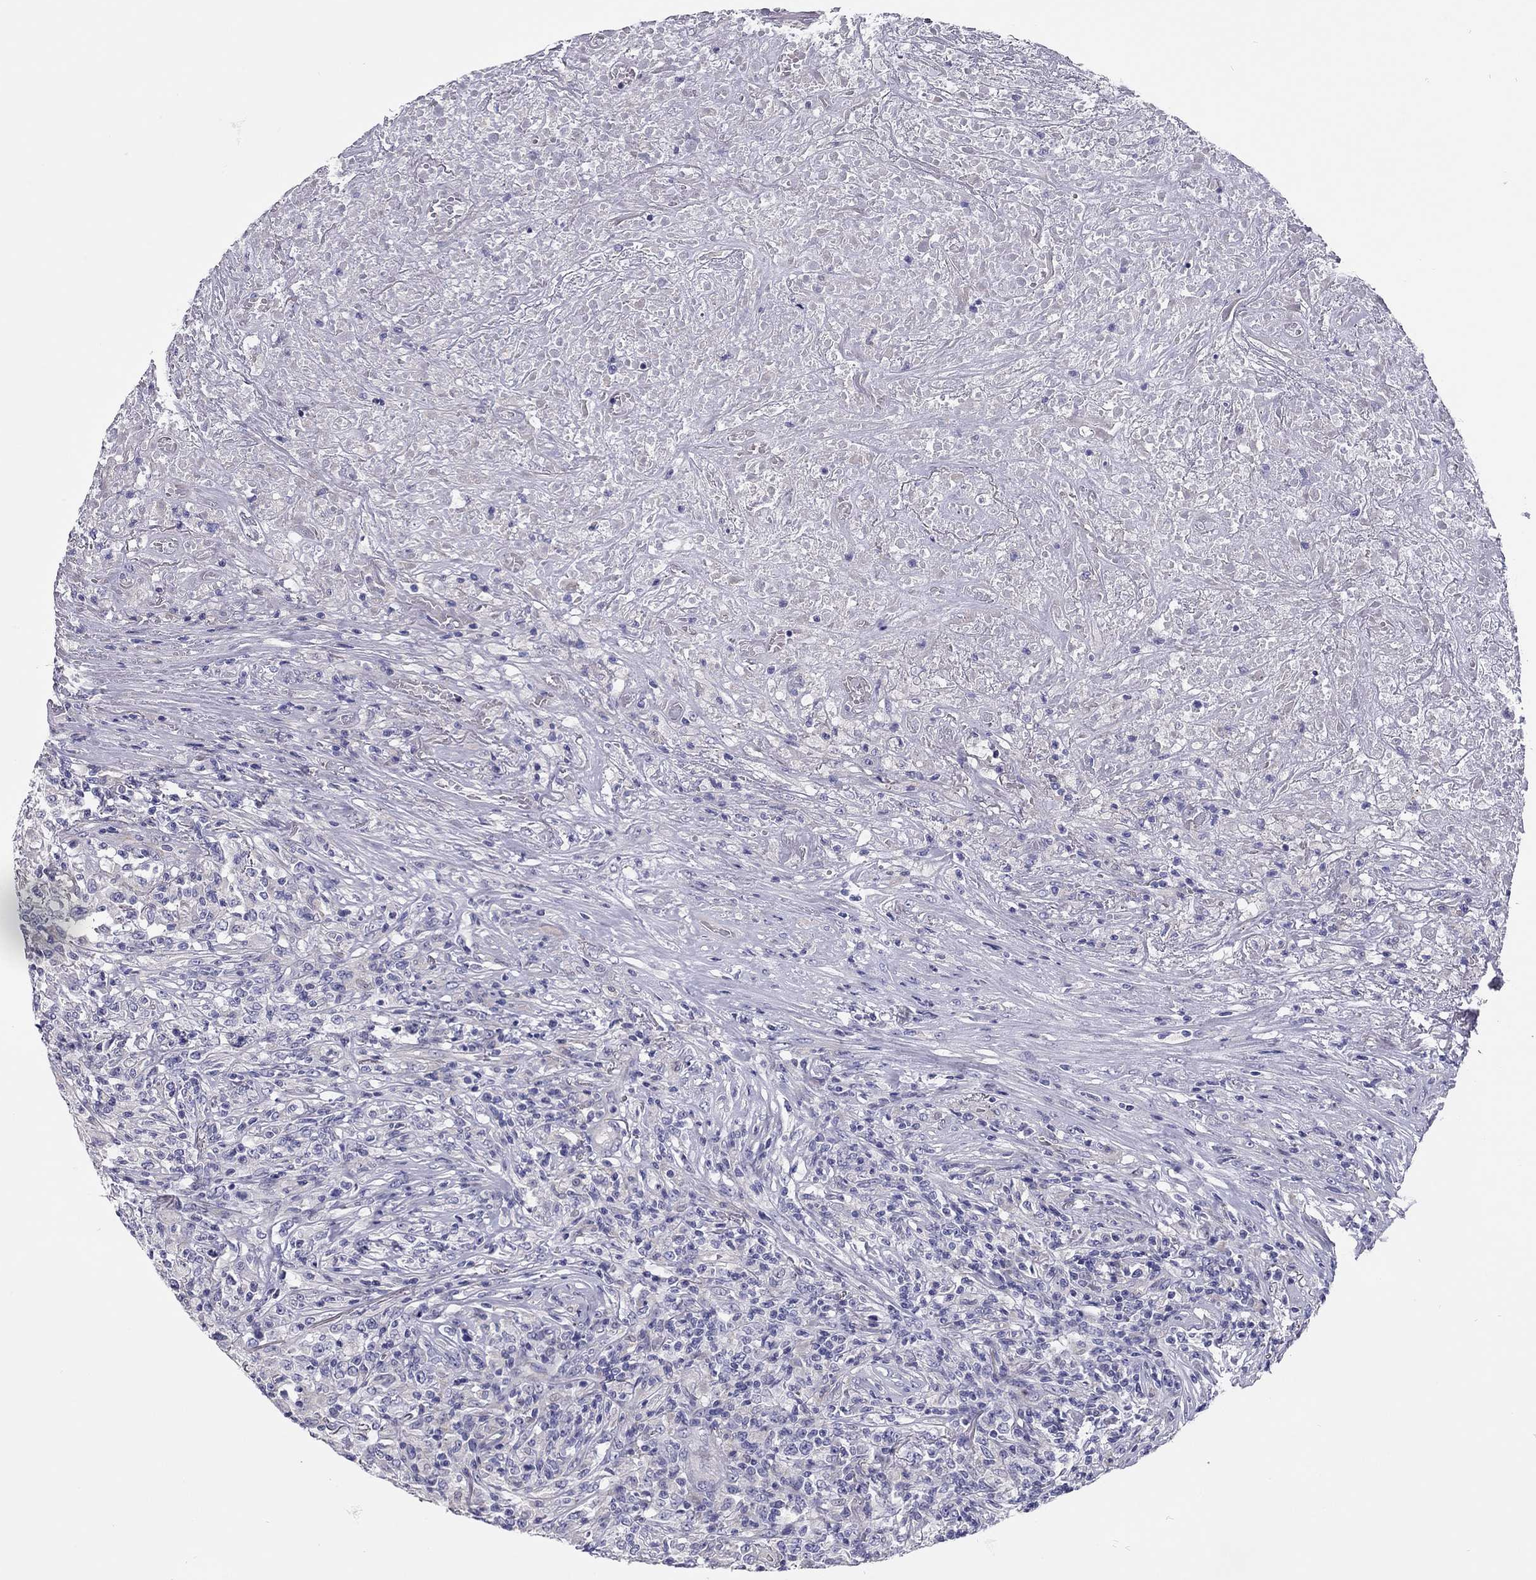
{"staining": {"intensity": "negative", "quantity": "none", "location": "none"}, "tissue": "lymphoma", "cell_type": "Tumor cells", "image_type": "cancer", "snomed": [{"axis": "morphology", "description": "Malignant lymphoma, non-Hodgkin's type, High grade"}, {"axis": "topography", "description": "Lung"}], "caption": "Malignant lymphoma, non-Hodgkin's type (high-grade) stained for a protein using IHC demonstrates no positivity tumor cells.", "gene": "SCARB1", "patient": {"sex": "male", "age": 79}}